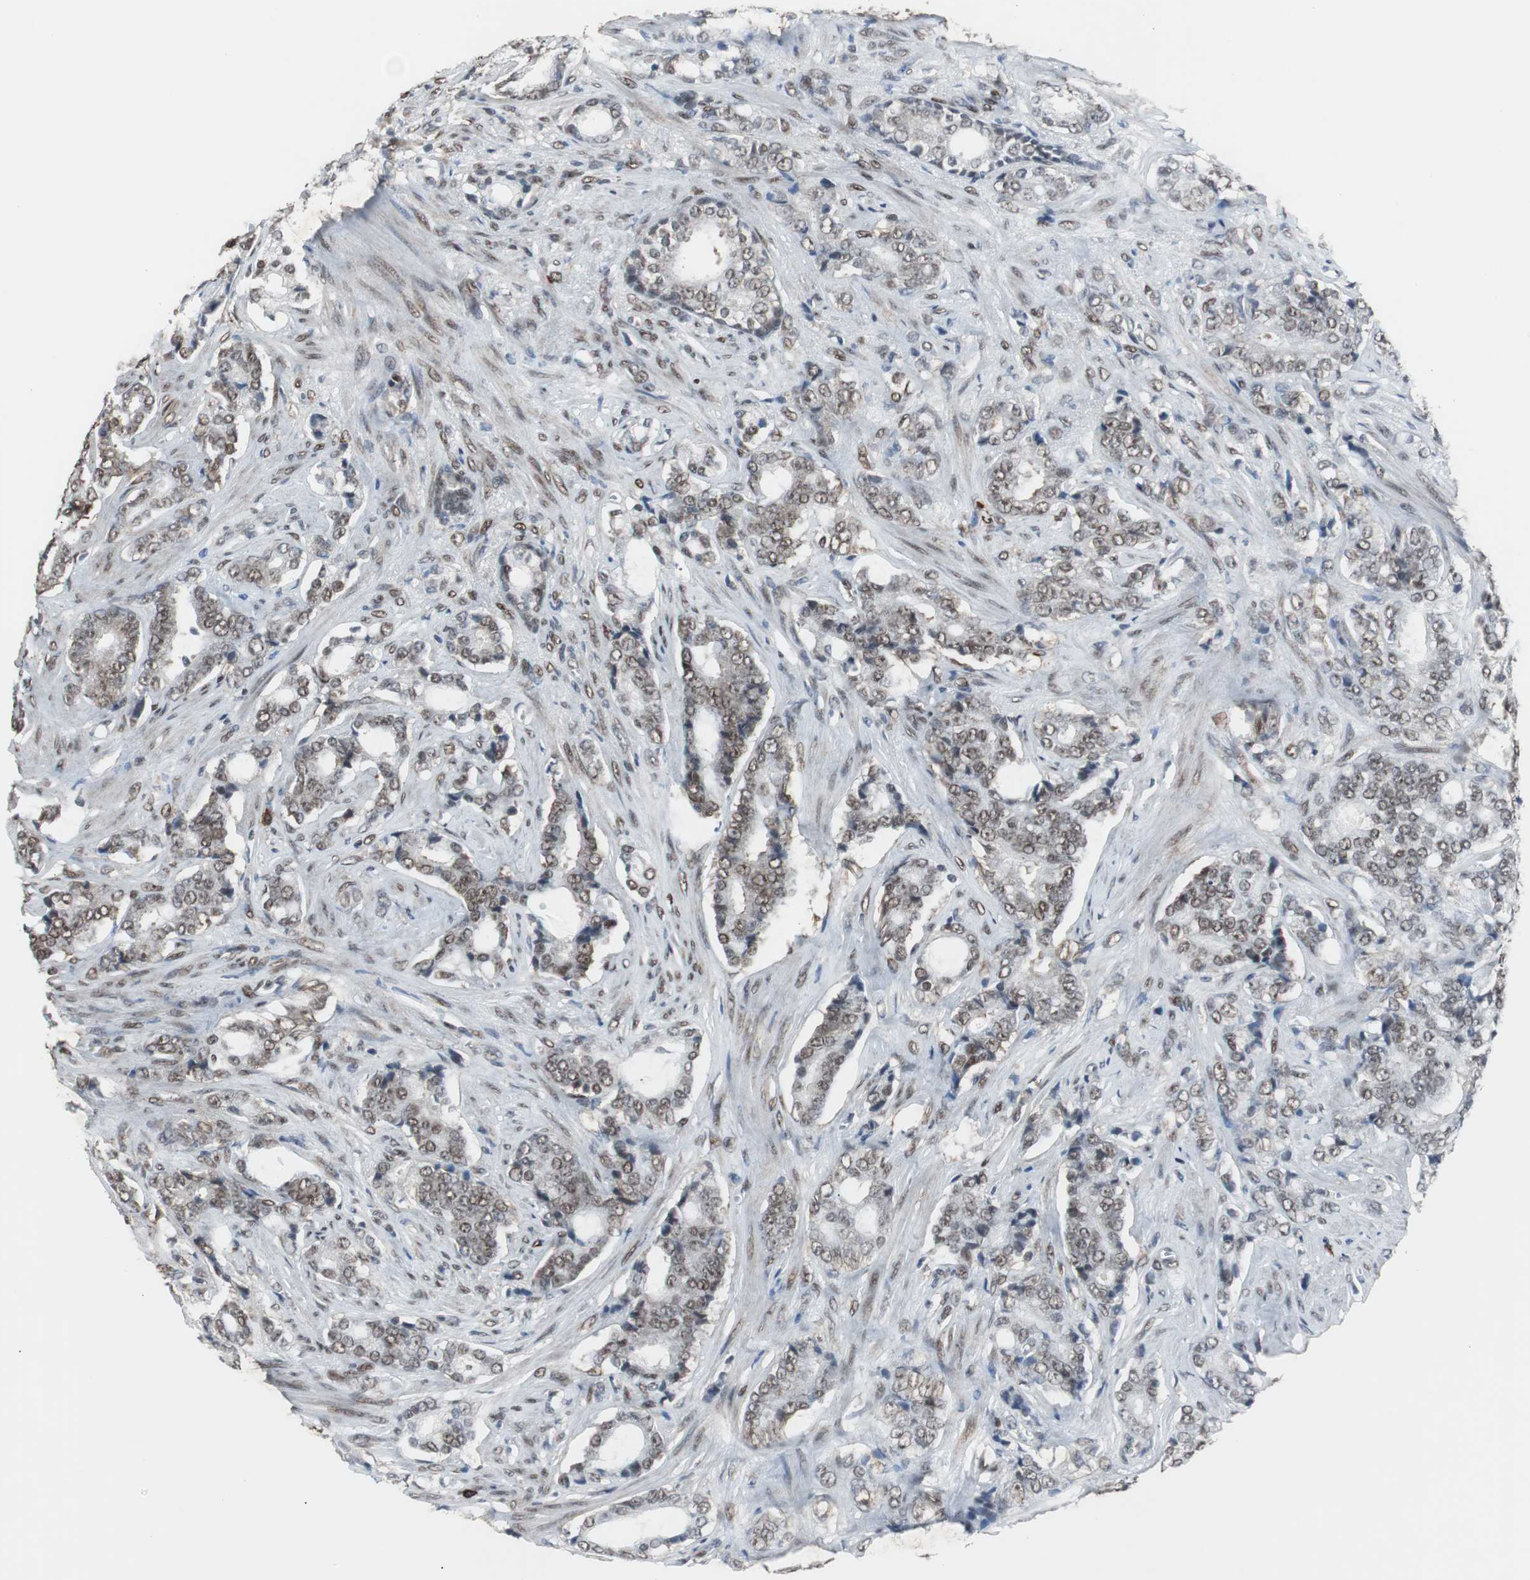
{"staining": {"intensity": "moderate", "quantity": ">75%", "location": "nuclear"}, "tissue": "prostate cancer", "cell_type": "Tumor cells", "image_type": "cancer", "snomed": [{"axis": "morphology", "description": "Adenocarcinoma, Low grade"}, {"axis": "topography", "description": "Prostate"}], "caption": "Moderate nuclear staining for a protein is seen in approximately >75% of tumor cells of prostate cancer (adenocarcinoma (low-grade)) using immunohistochemistry.", "gene": "ZHX2", "patient": {"sex": "male", "age": 58}}